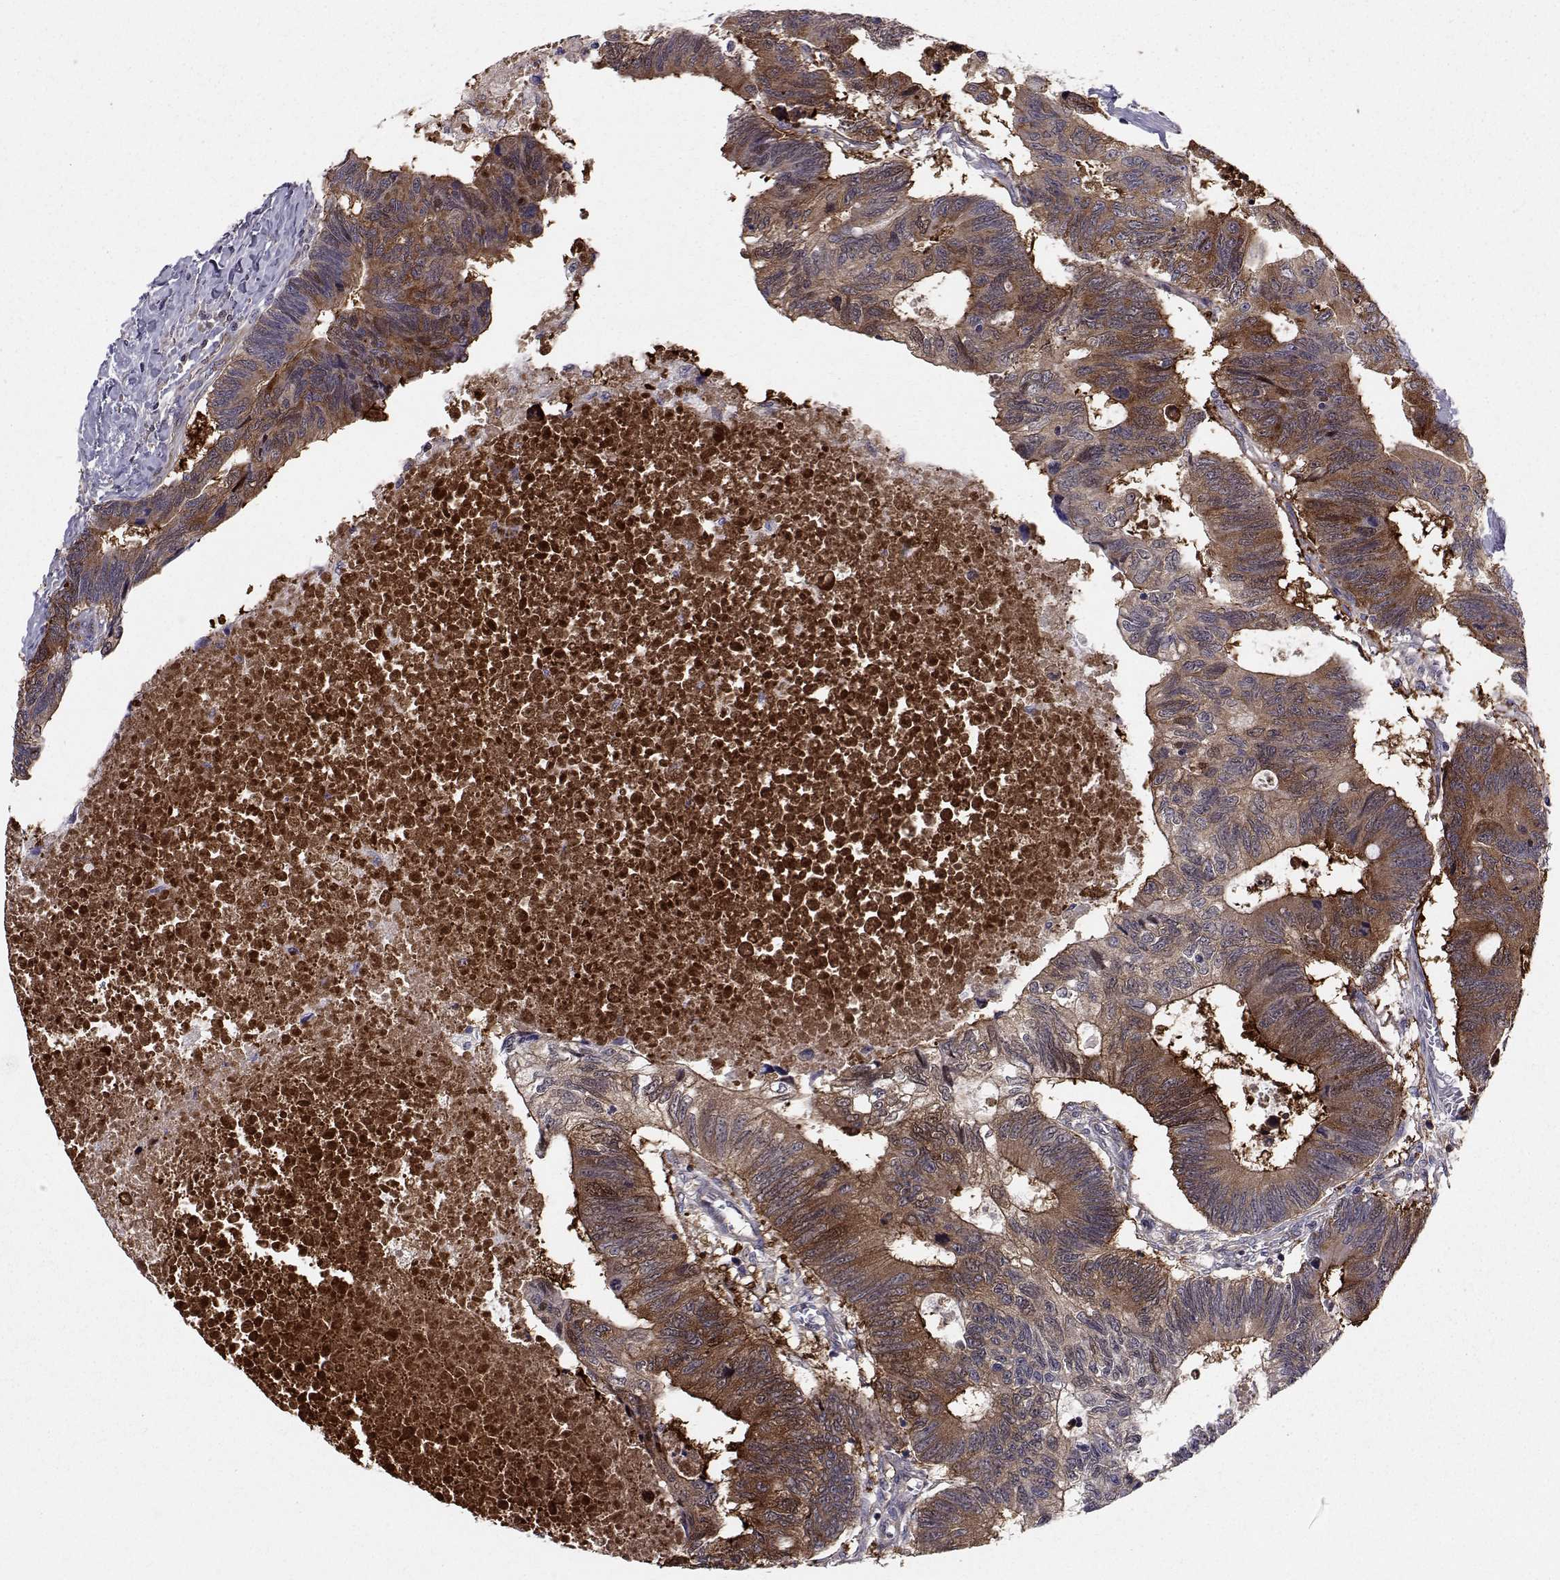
{"staining": {"intensity": "strong", "quantity": "25%-75%", "location": "cytoplasmic/membranous"}, "tissue": "colorectal cancer", "cell_type": "Tumor cells", "image_type": "cancer", "snomed": [{"axis": "morphology", "description": "Adenocarcinoma, NOS"}, {"axis": "topography", "description": "Colon"}], "caption": "A histopathology image of adenocarcinoma (colorectal) stained for a protein exhibits strong cytoplasmic/membranous brown staining in tumor cells.", "gene": "HSP90AB1", "patient": {"sex": "female", "age": 77}}